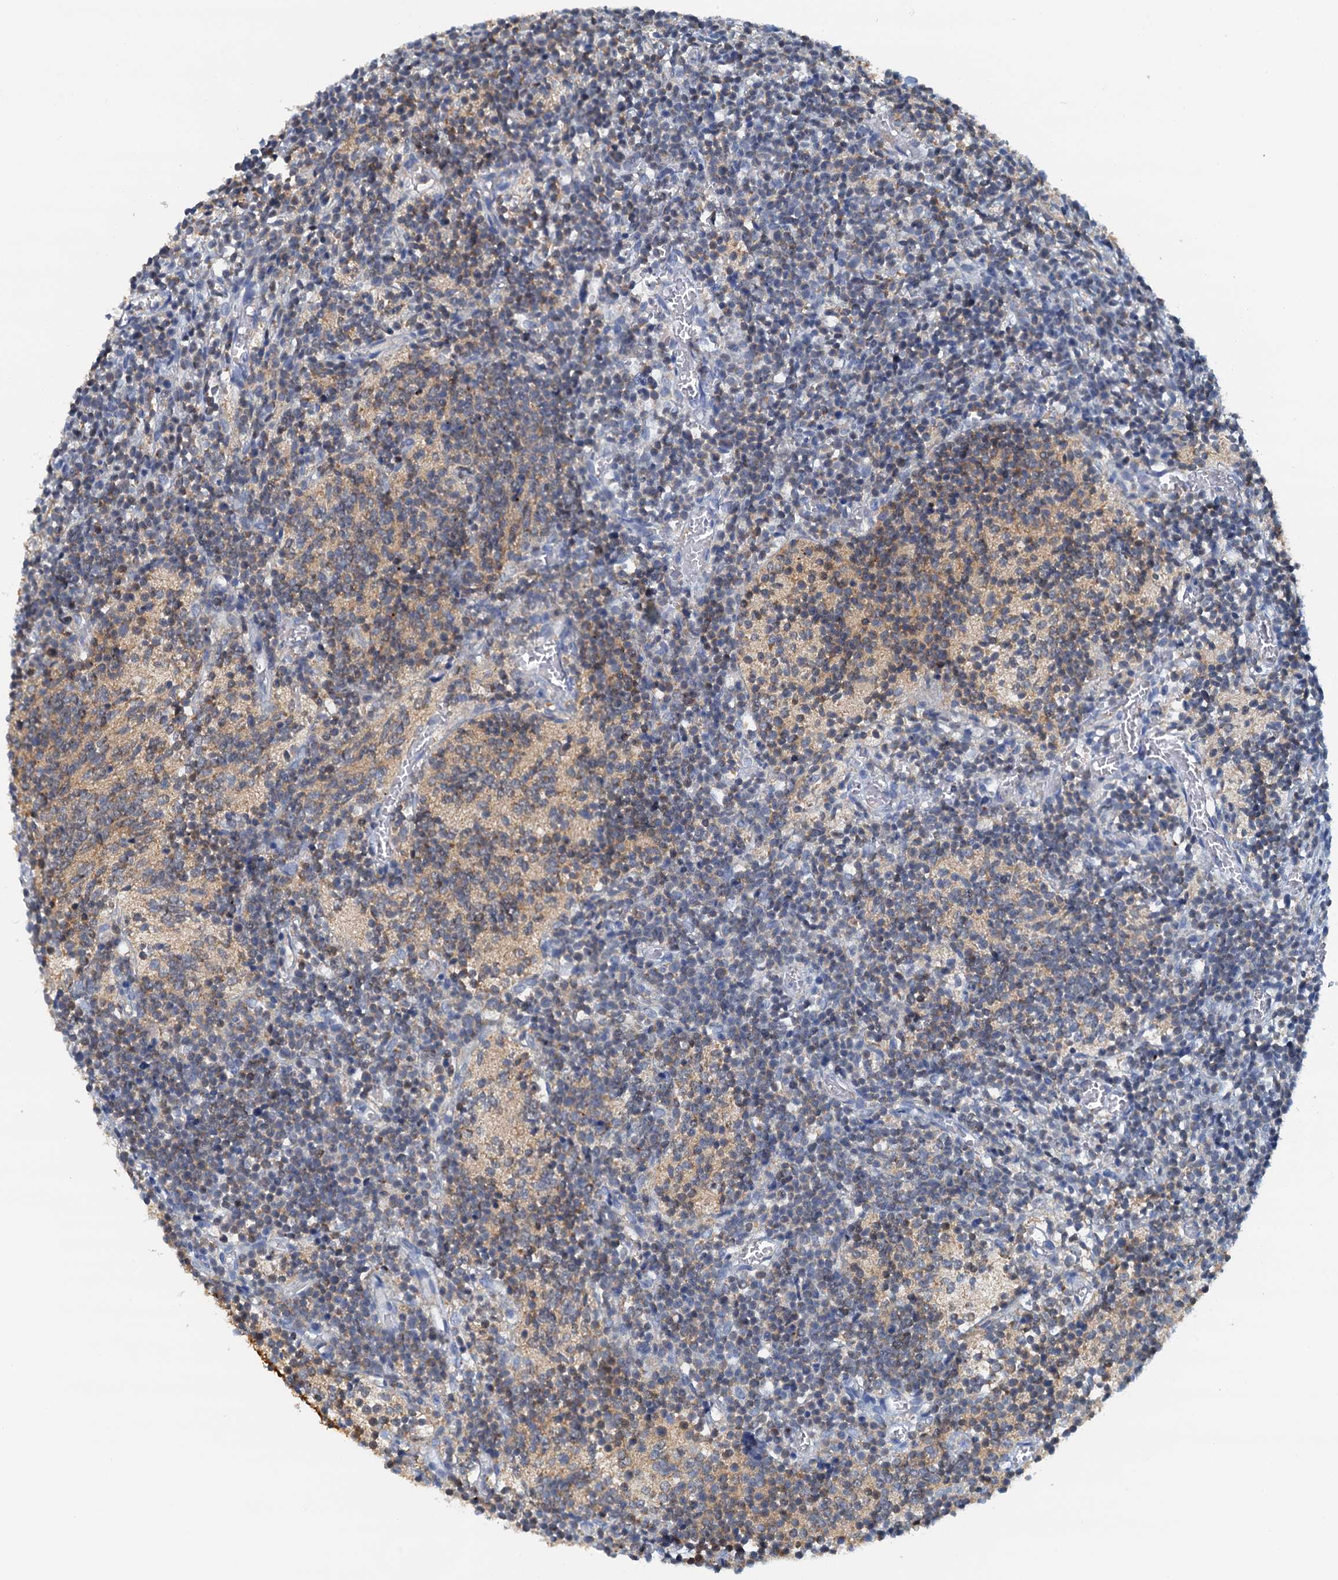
{"staining": {"intensity": "weak", "quantity": "<25%", "location": "cytoplasmic/membranous"}, "tissue": "glioma", "cell_type": "Tumor cells", "image_type": "cancer", "snomed": [{"axis": "morphology", "description": "Glioma, malignant, Low grade"}, {"axis": "topography", "description": "Brain"}], "caption": "High power microscopy micrograph of an IHC micrograph of glioma, revealing no significant staining in tumor cells.", "gene": "DTD1", "patient": {"sex": "female", "age": 1}}